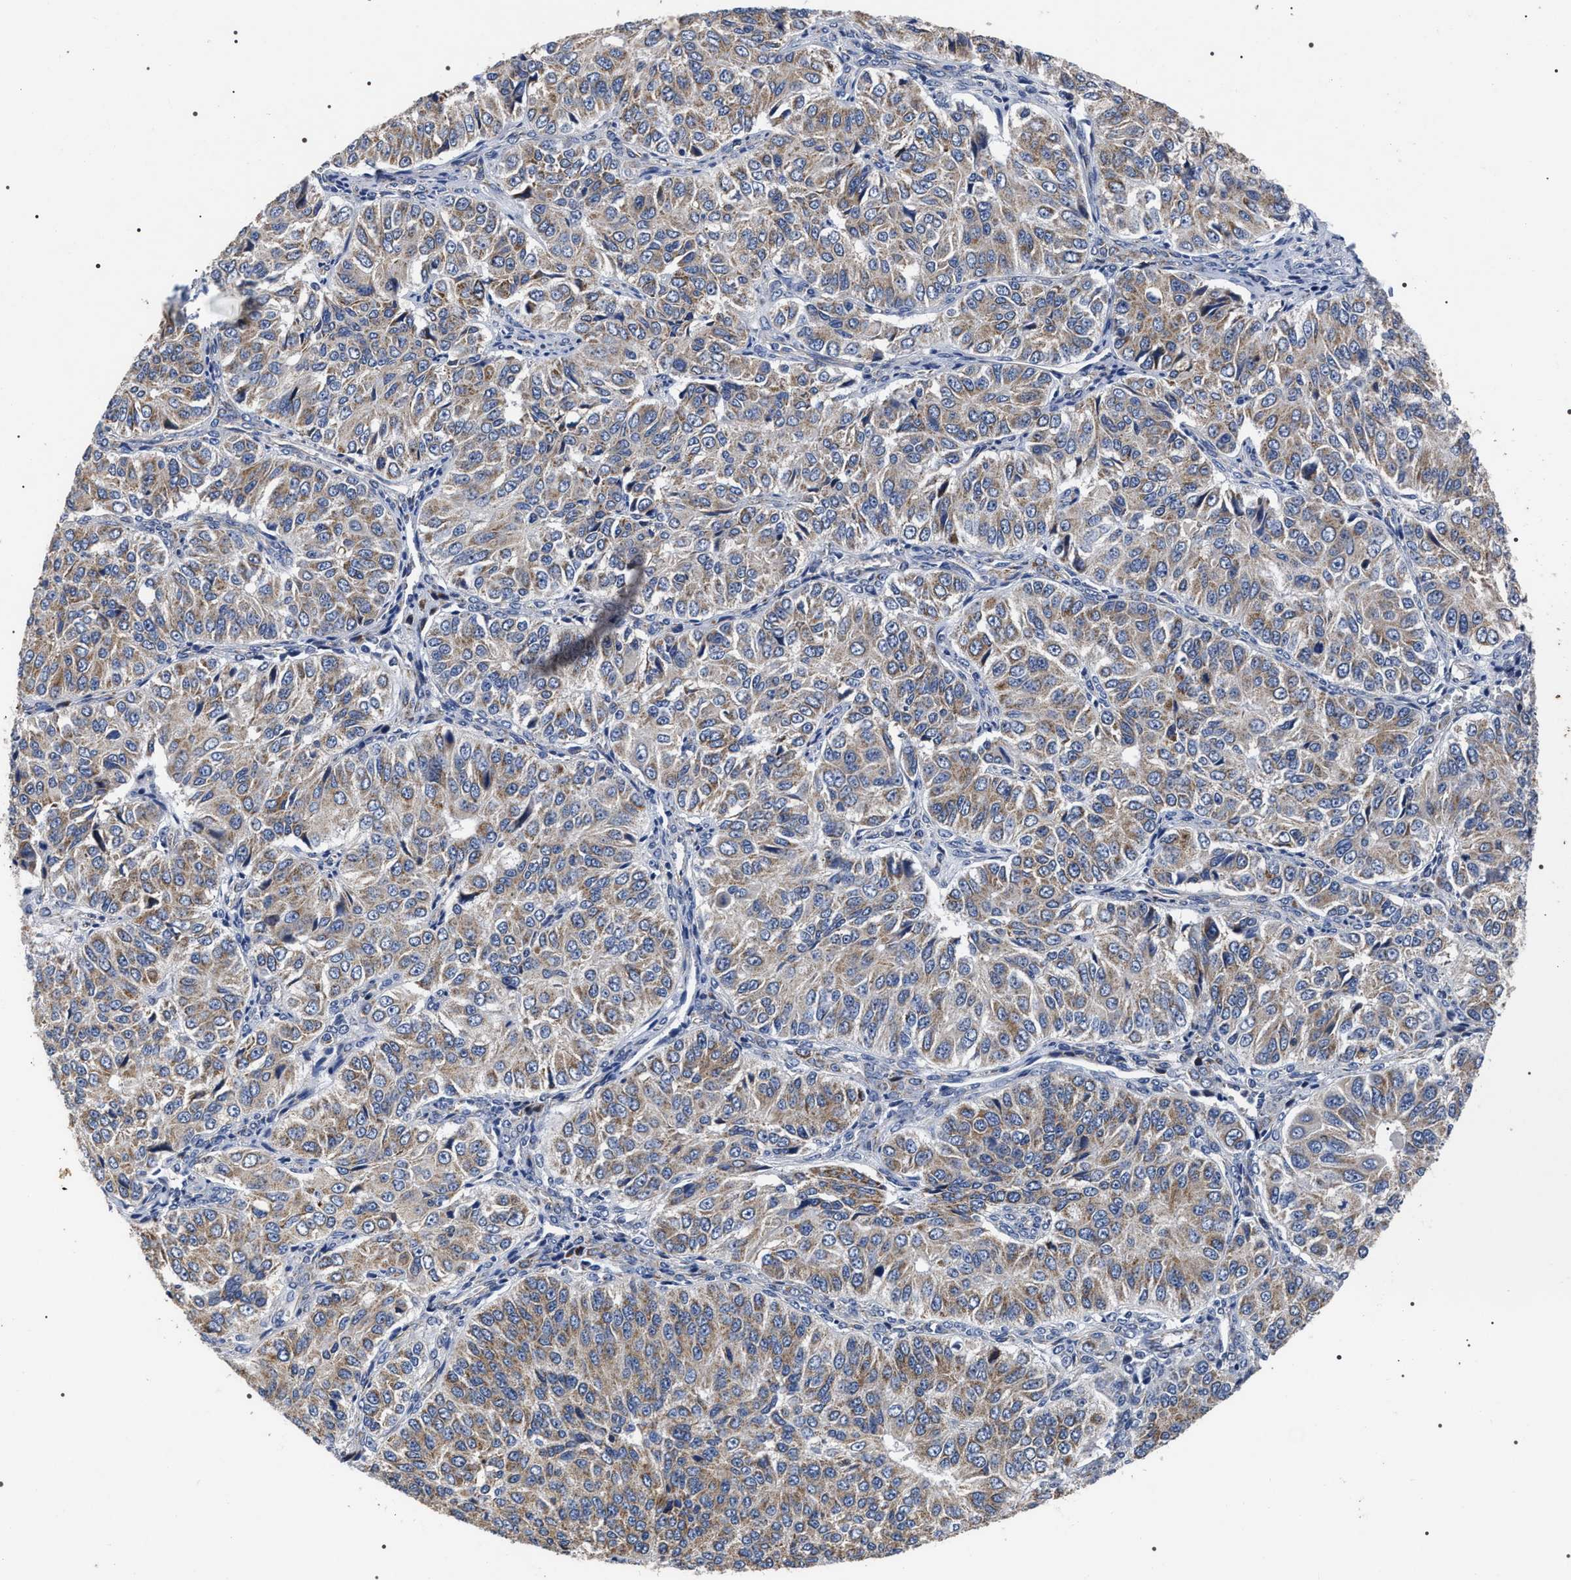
{"staining": {"intensity": "moderate", "quantity": ">75%", "location": "cytoplasmic/membranous"}, "tissue": "ovarian cancer", "cell_type": "Tumor cells", "image_type": "cancer", "snomed": [{"axis": "morphology", "description": "Carcinoma, endometroid"}, {"axis": "topography", "description": "Ovary"}], "caption": "The image demonstrates staining of ovarian cancer (endometroid carcinoma), revealing moderate cytoplasmic/membranous protein expression (brown color) within tumor cells.", "gene": "MIS18A", "patient": {"sex": "female", "age": 51}}